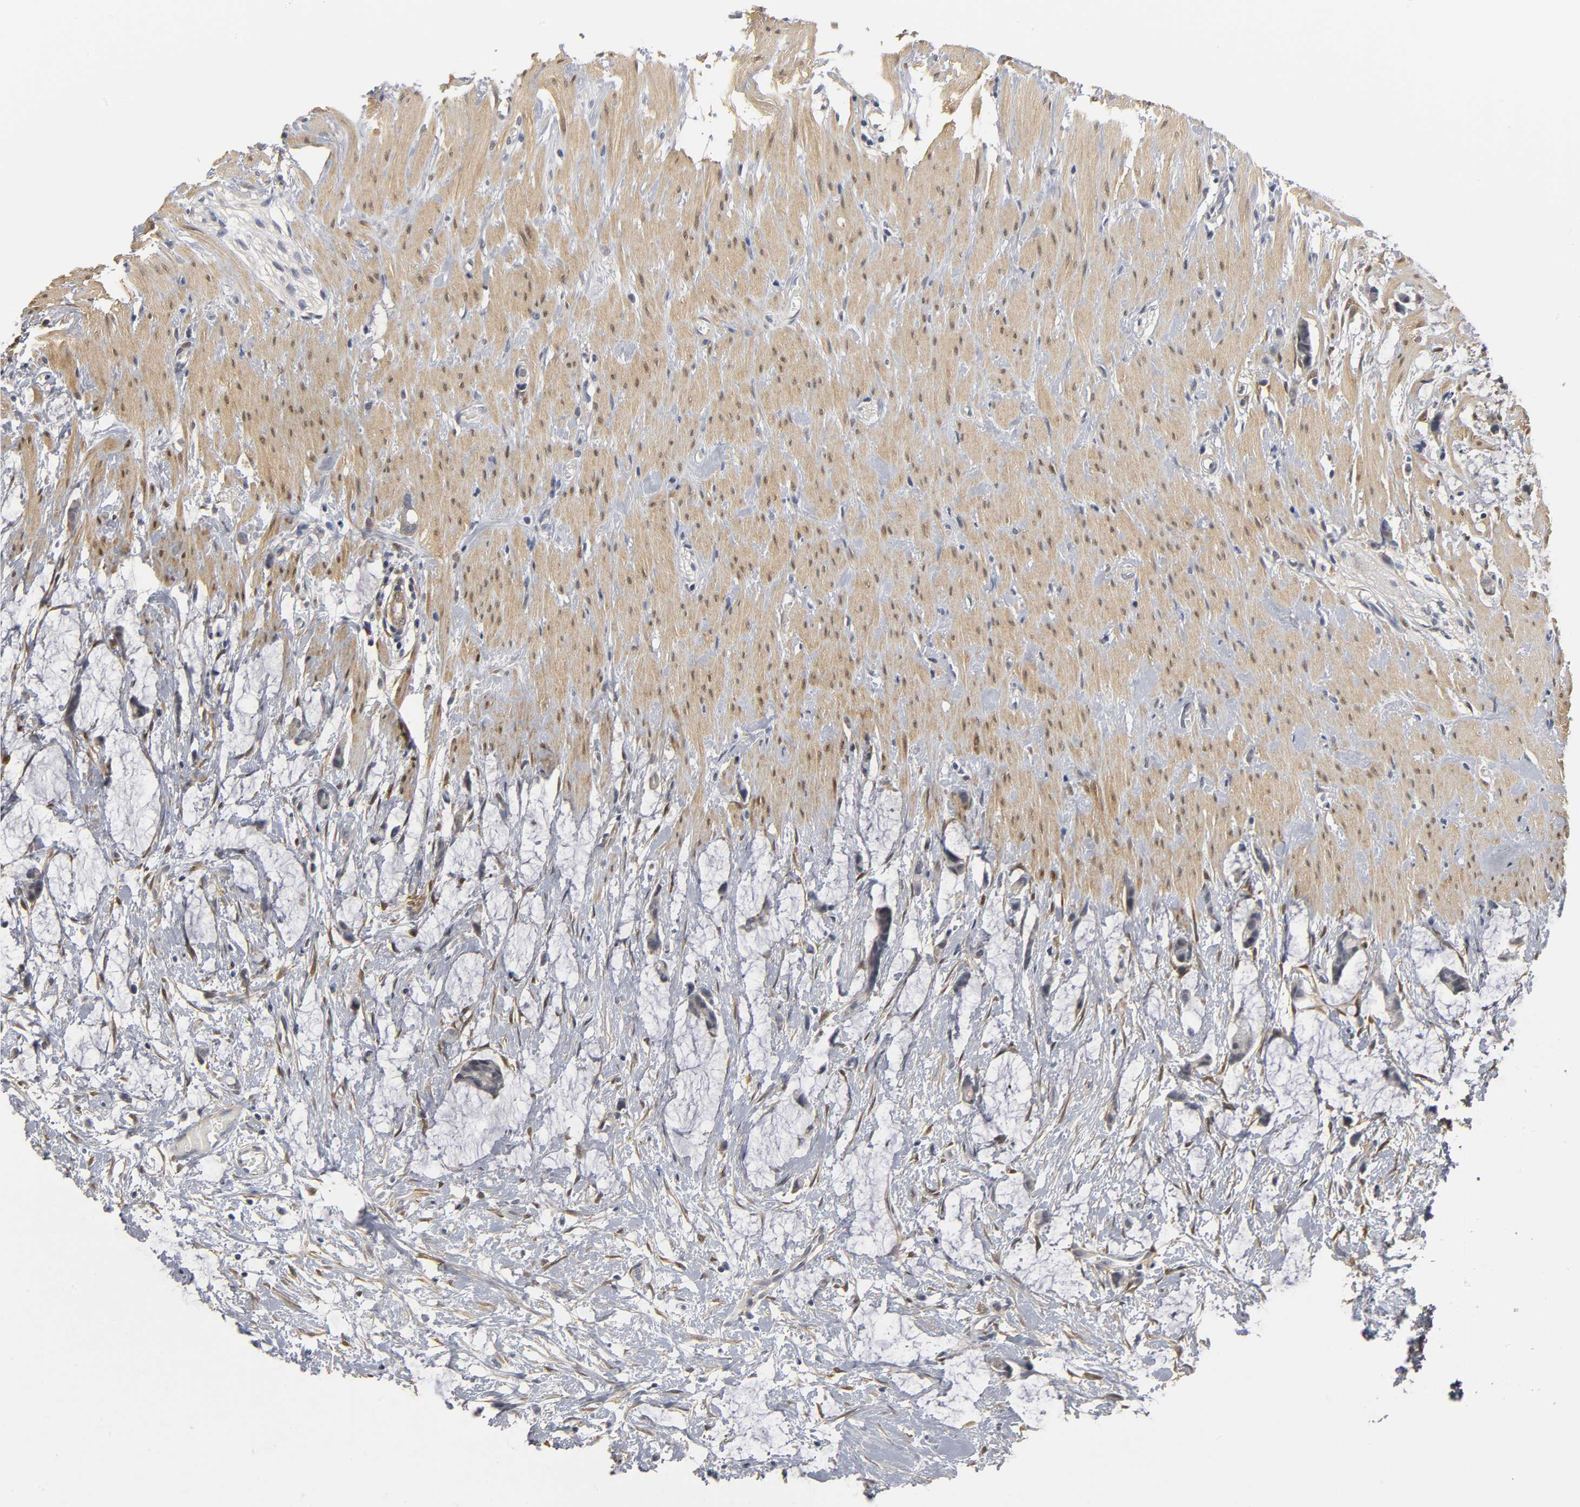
{"staining": {"intensity": "negative", "quantity": "none", "location": "none"}, "tissue": "colorectal cancer", "cell_type": "Tumor cells", "image_type": "cancer", "snomed": [{"axis": "morphology", "description": "Adenocarcinoma, NOS"}, {"axis": "topography", "description": "Colon"}], "caption": "Immunohistochemistry photomicrograph of colorectal cancer stained for a protein (brown), which exhibits no expression in tumor cells.", "gene": "PDLIM3", "patient": {"sex": "male", "age": 14}}